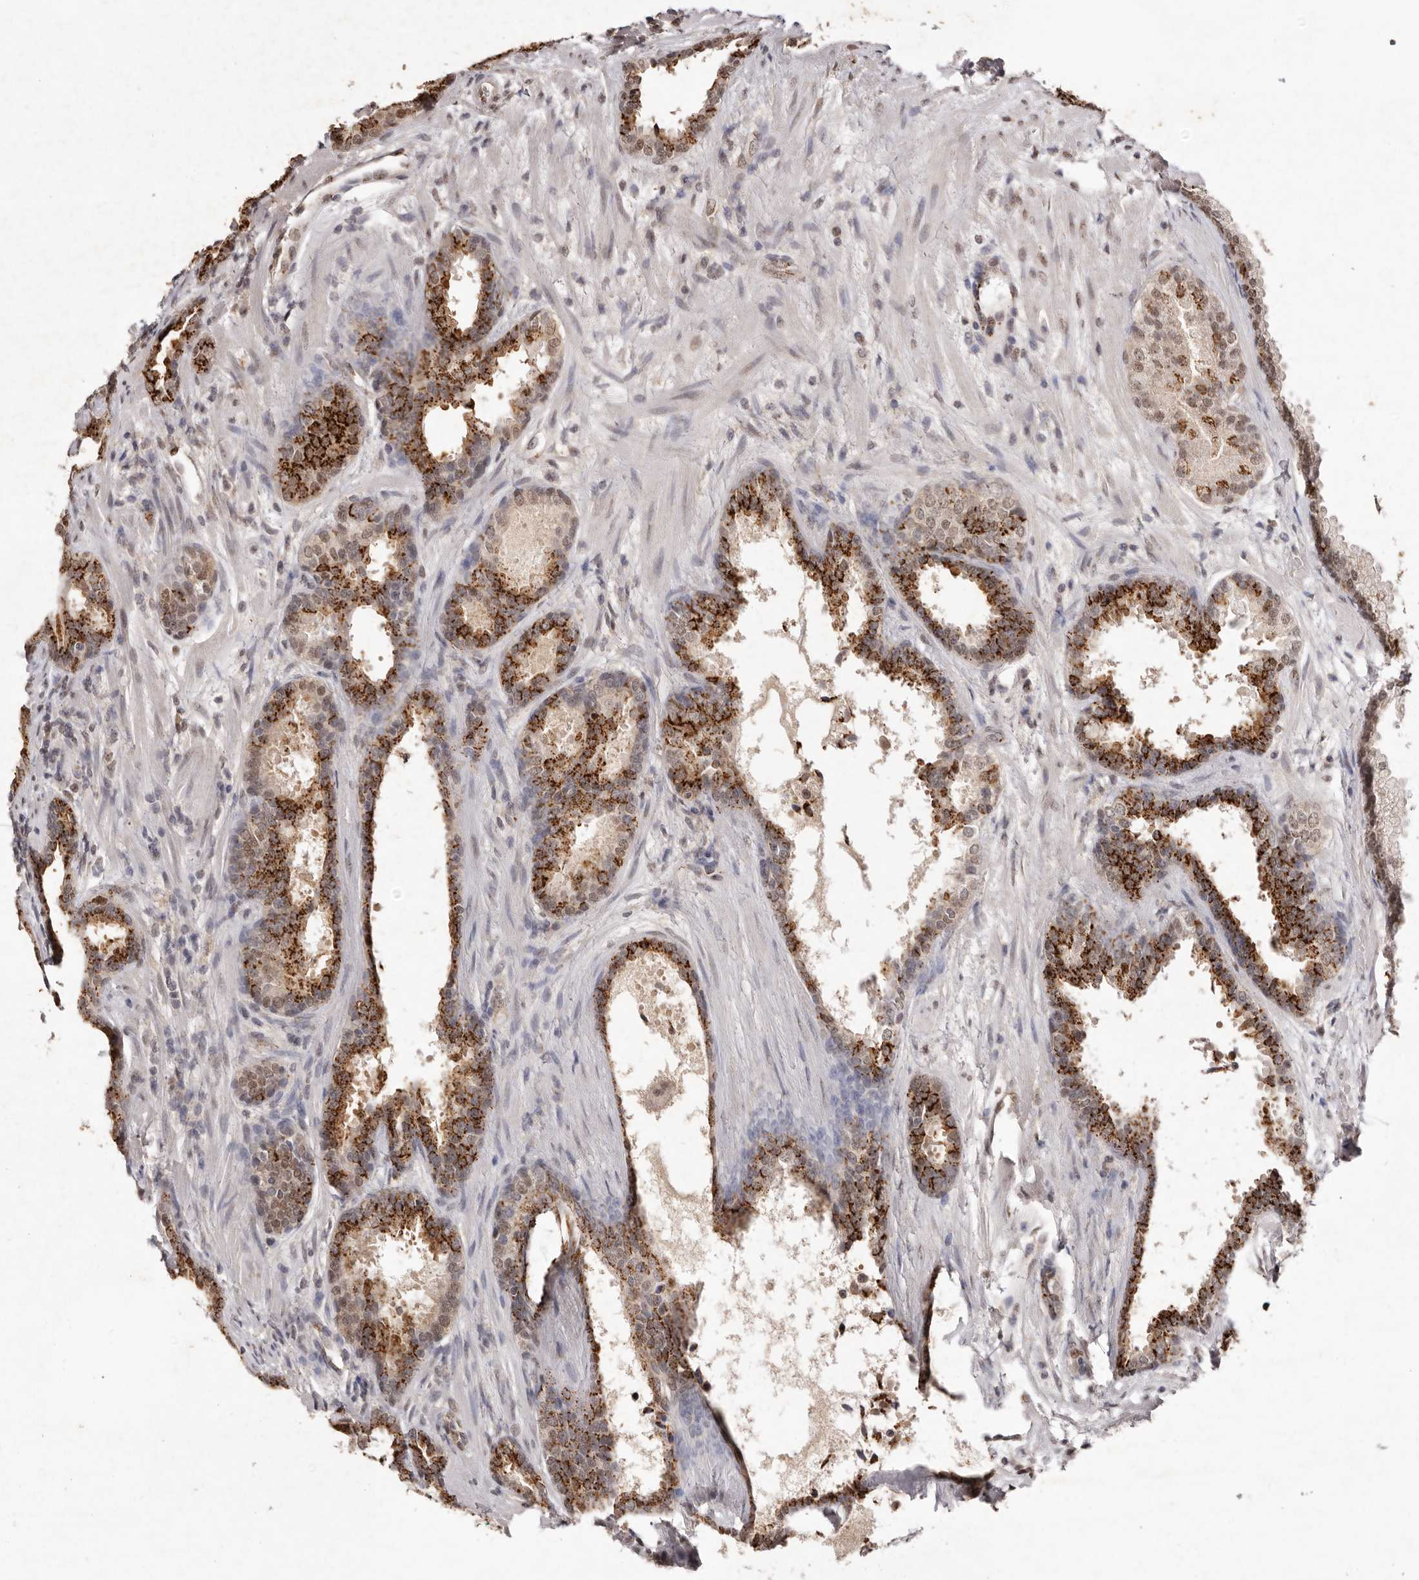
{"staining": {"intensity": "strong", "quantity": "25%-75%", "location": "cytoplasmic/membranous,nuclear"}, "tissue": "prostate cancer", "cell_type": "Tumor cells", "image_type": "cancer", "snomed": [{"axis": "morphology", "description": "Adenocarcinoma, High grade"}, {"axis": "topography", "description": "Prostate"}], "caption": "This histopathology image reveals prostate adenocarcinoma (high-grade) stained with IHC to label a protein in brown. The cytoplasmic/membranous and nuclear of tumor cells show strong positivity for the protein. Nuclei are counter-stained blue.", "gene": "NOTCH1", "patient": {"sex": "male", "age": 62}}